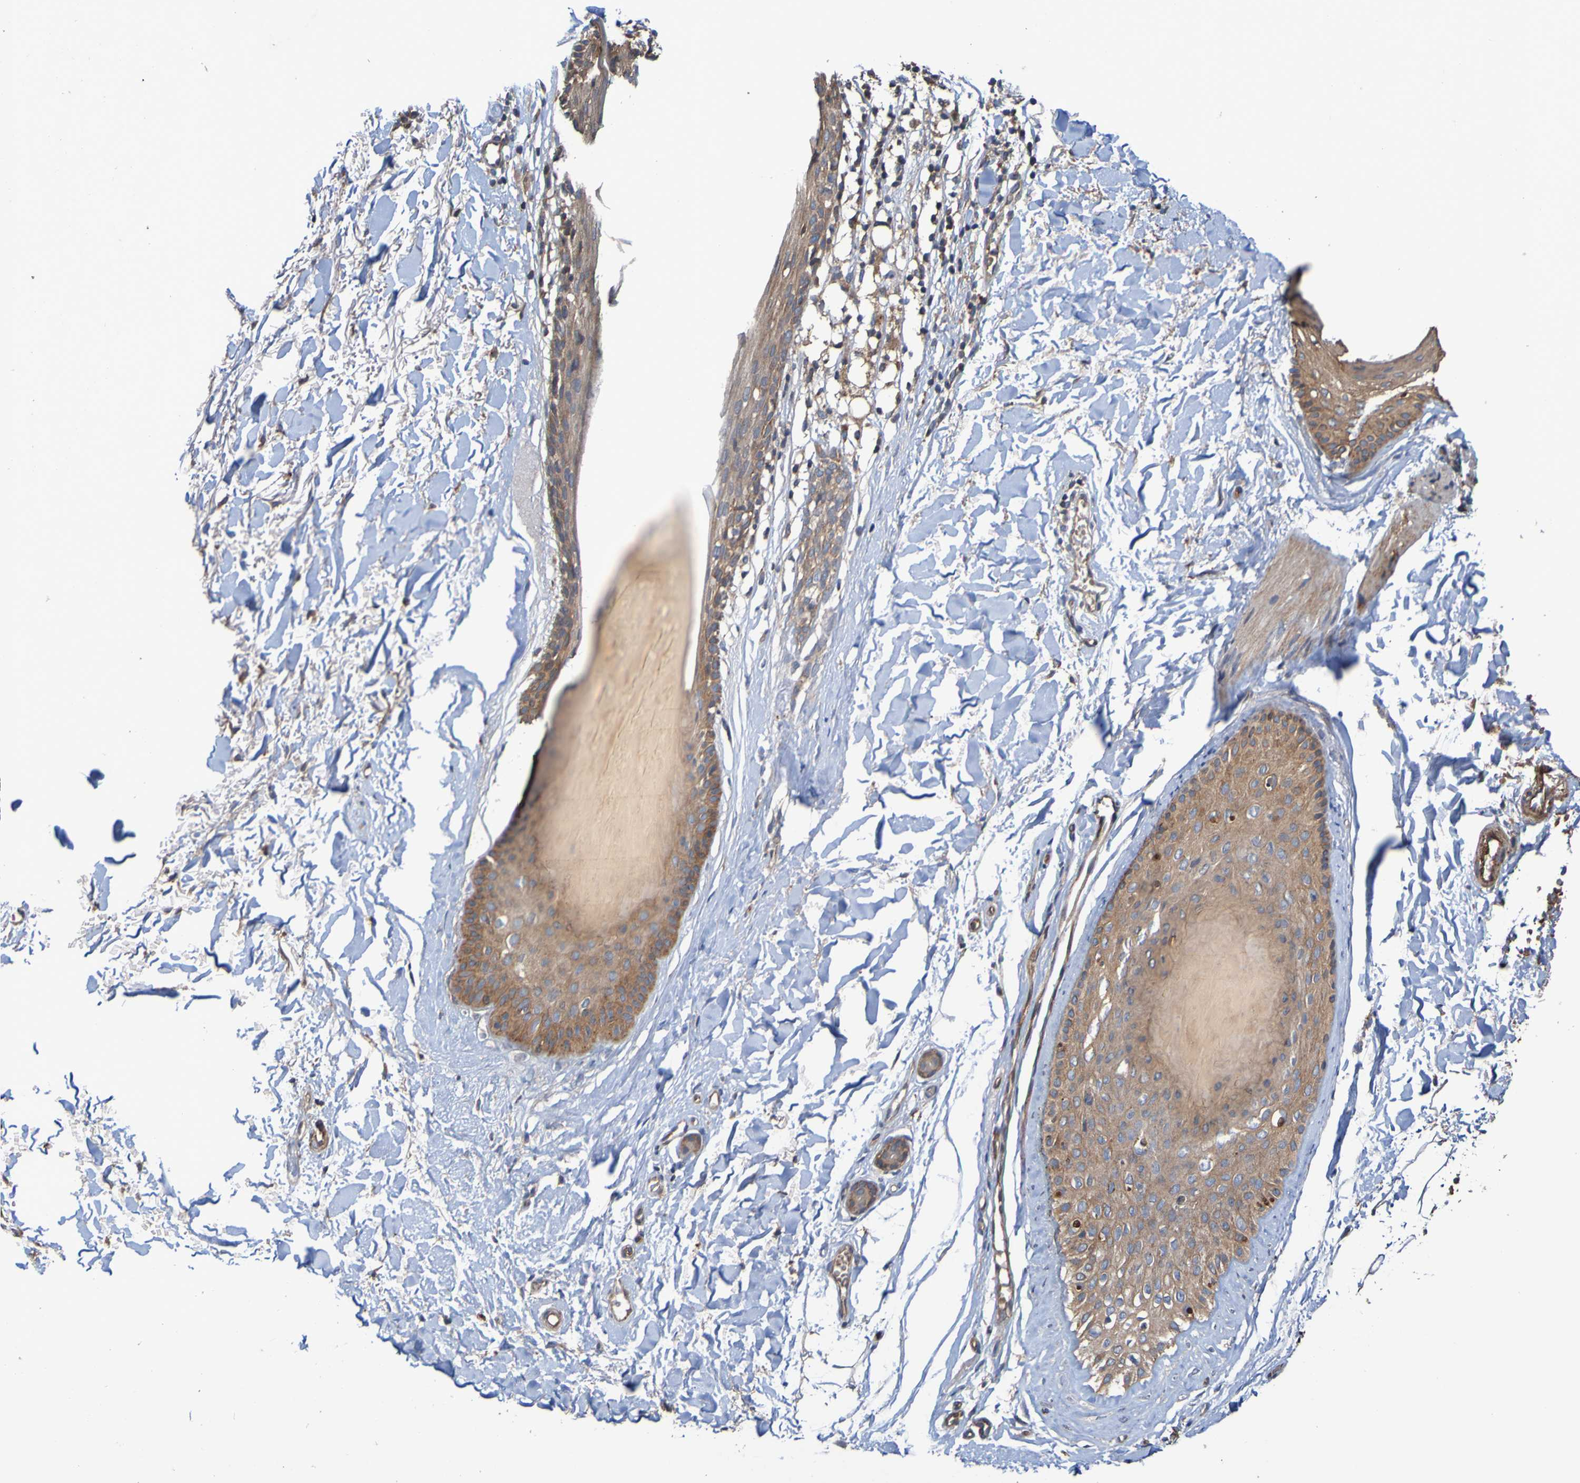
{"staining": {"intensity": "moderate", "quantity": ">75%", "location": "cytoplasmic/membranous"}, "tissue": "skin cancer", "cell_type": "Tumor cells", "image_type": "cancer", "snomed": [{"axis": "morphology", "description": "Normal tissue, NOS"}, {"axis": "morphology", "description": "Basal cell carcinoma"}, {"axis": "topography", "description": "Skin"}], "caption": "Immunohistochemistry (IHC) photomicrograph of human skin basal cell carcinoma stained for a protein (brown), which displays medium levels of moderate cytoplasmic/membranous positivity in approximately >75% of tumor cells.", "gene": "UCN", "patient": {"sex": "female", "age": 70}}